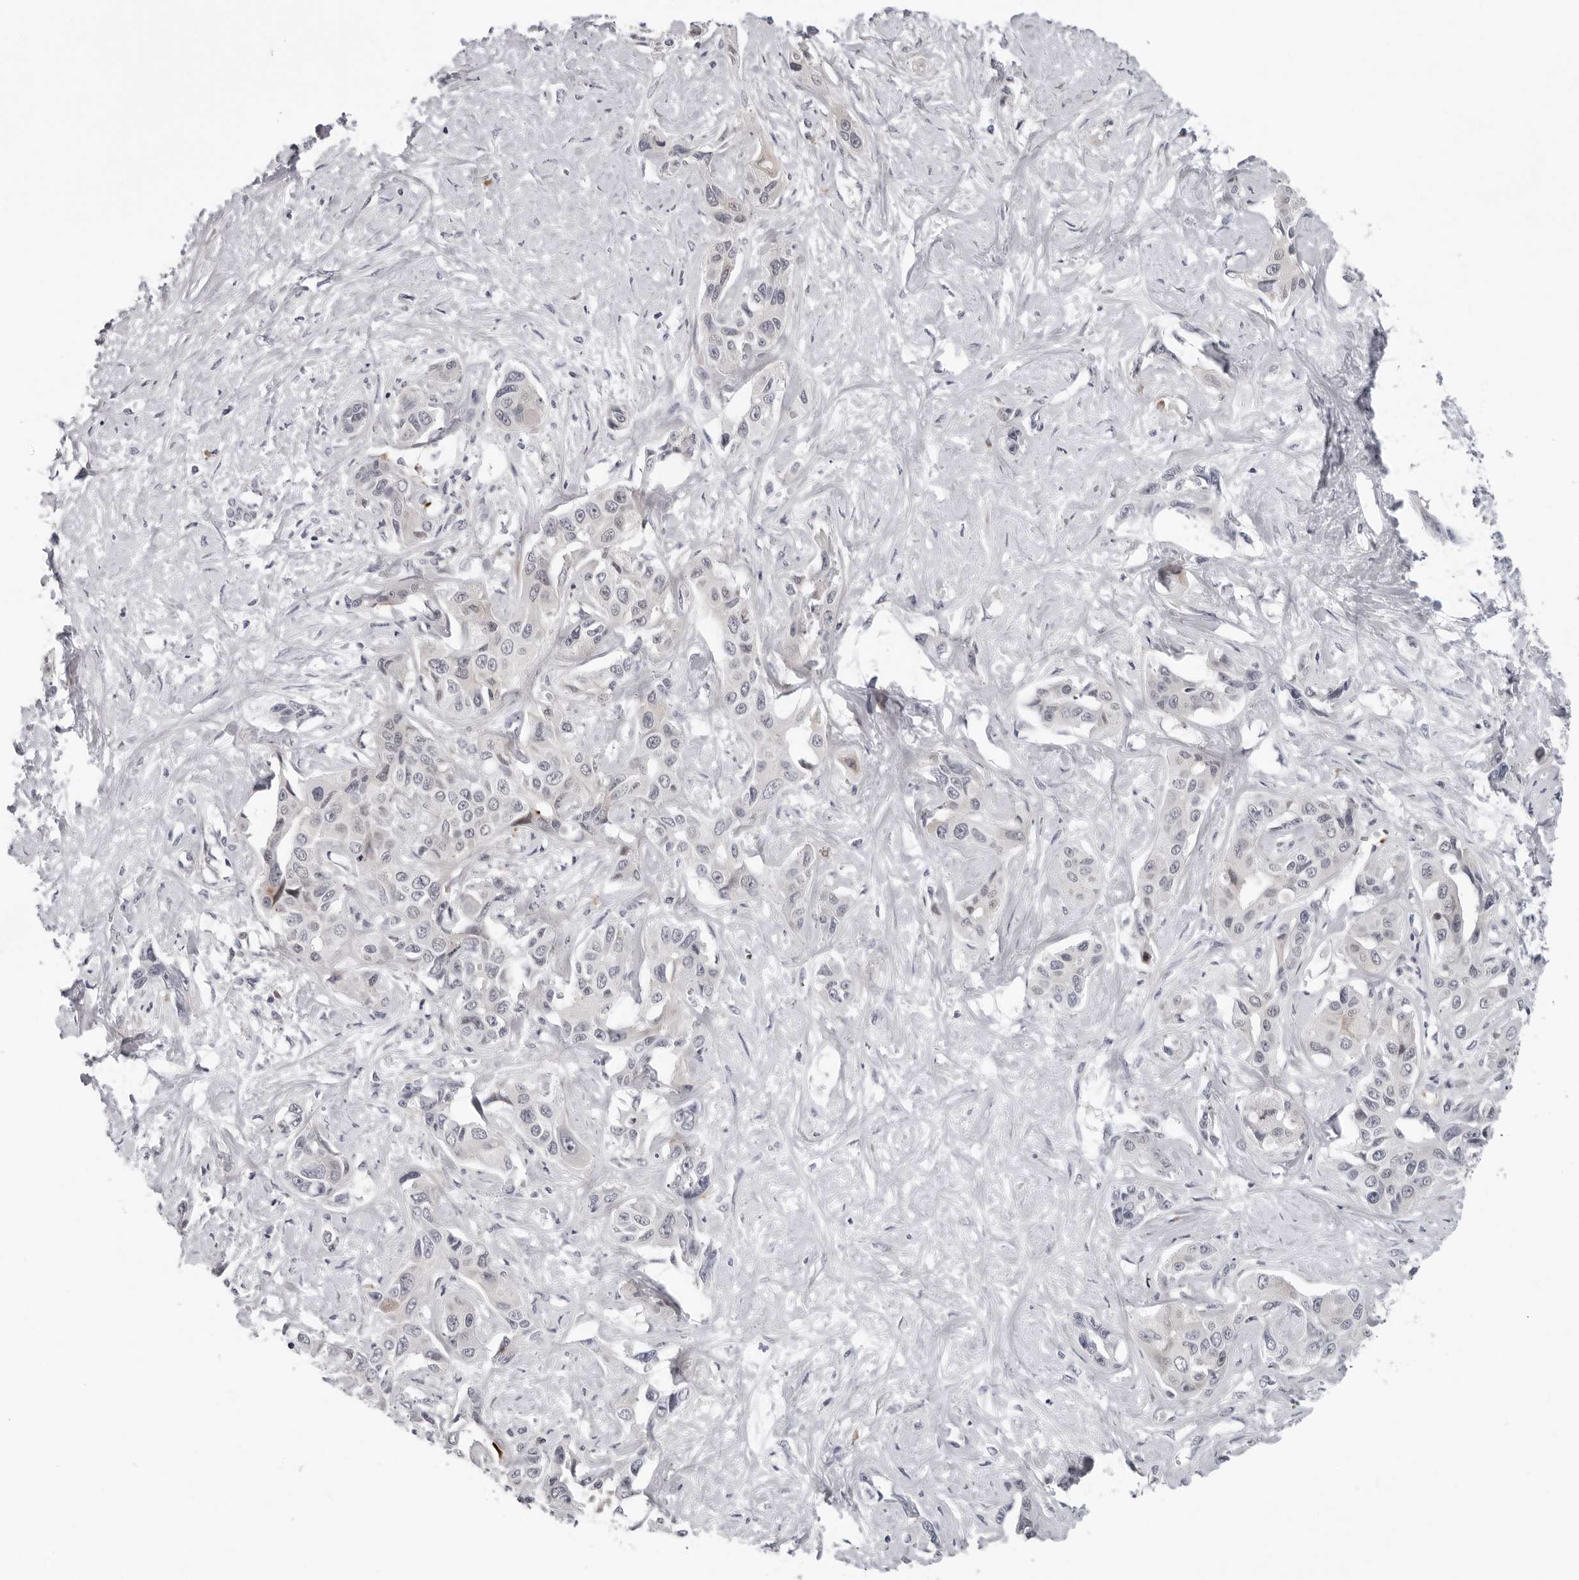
{"staining": {"intensity": "negative", "quantity": "none", "location": "none"}, "tissue": "liver cancer", "cell_type": "Tumor cells", "image_type": "cancer", "snomed": [{"axis": "morphology", "description": "Cholangiocarcinoma"}, {"axis": "topography", "description": "Liver"}], "caption": "A micrograph of human liver cancer is negative for staining in tumor cells.", "gene": "PIP4K2C", "patient": {"sex": "male", "age": 59}}